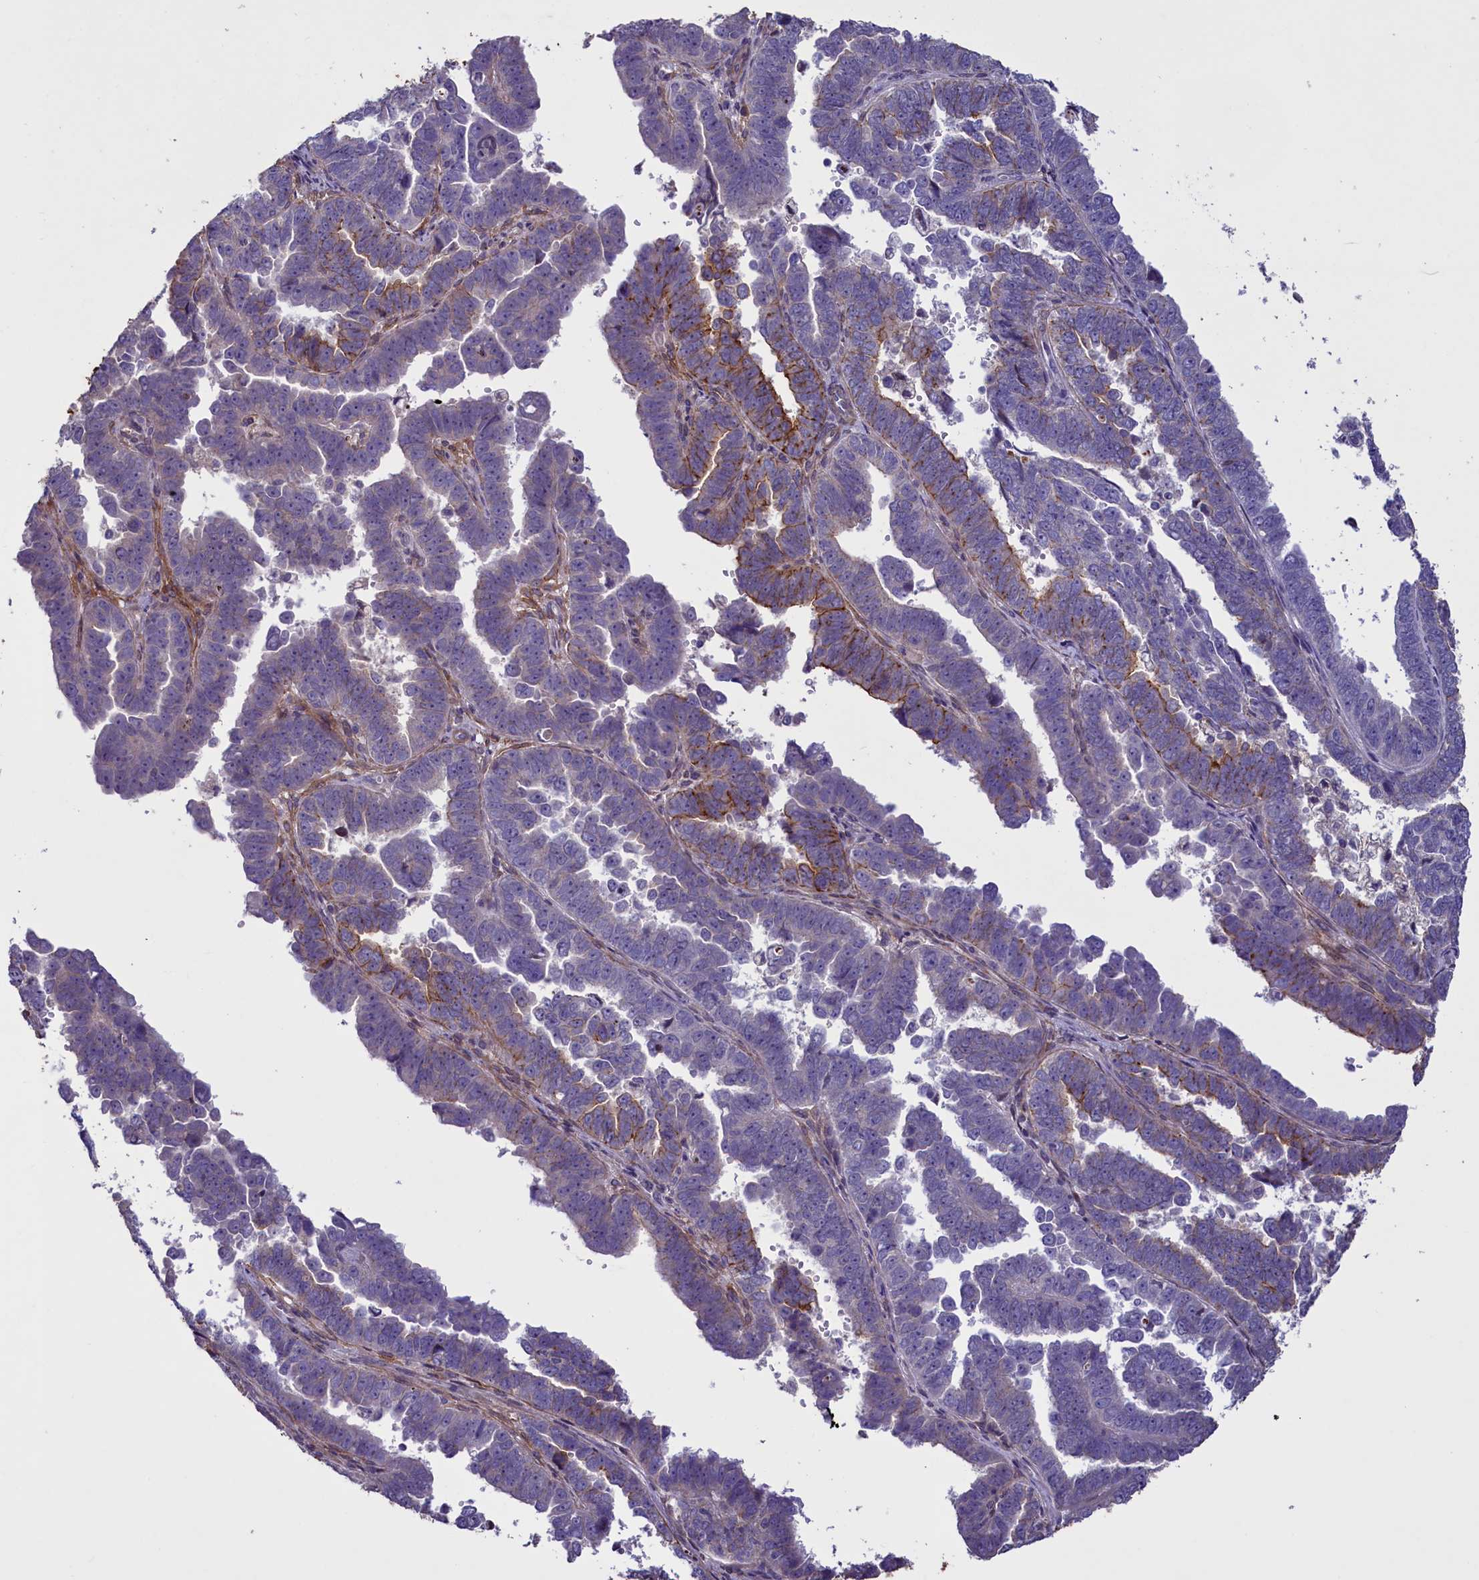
{"staining": {"intensity": "moderate", "quantity": "<25%", "location": "cytoplasmic/membranous"}, "tissue": "endometrial cancer", "cell_type": "Tumor cells", "image_type": "cancer", "snomed": [{"axis": "morphology", "description": "Adenocarcinoma, NOS"}, {"axis": "topography", "description": "Endometrium"}], "caption": "Immunohistochemical staining of endometrial cancer exhibits low levels of moderate cytoplasmic/membranous positivity in approximately <25% of tumor cells. The protein of interest is stained brown, and the nuclei are stained in blue (DAB IHC with brightfield microscopy, high magnification).", "gene": "MAN2C1", "patient": {"sex": "female", "age": 75}}